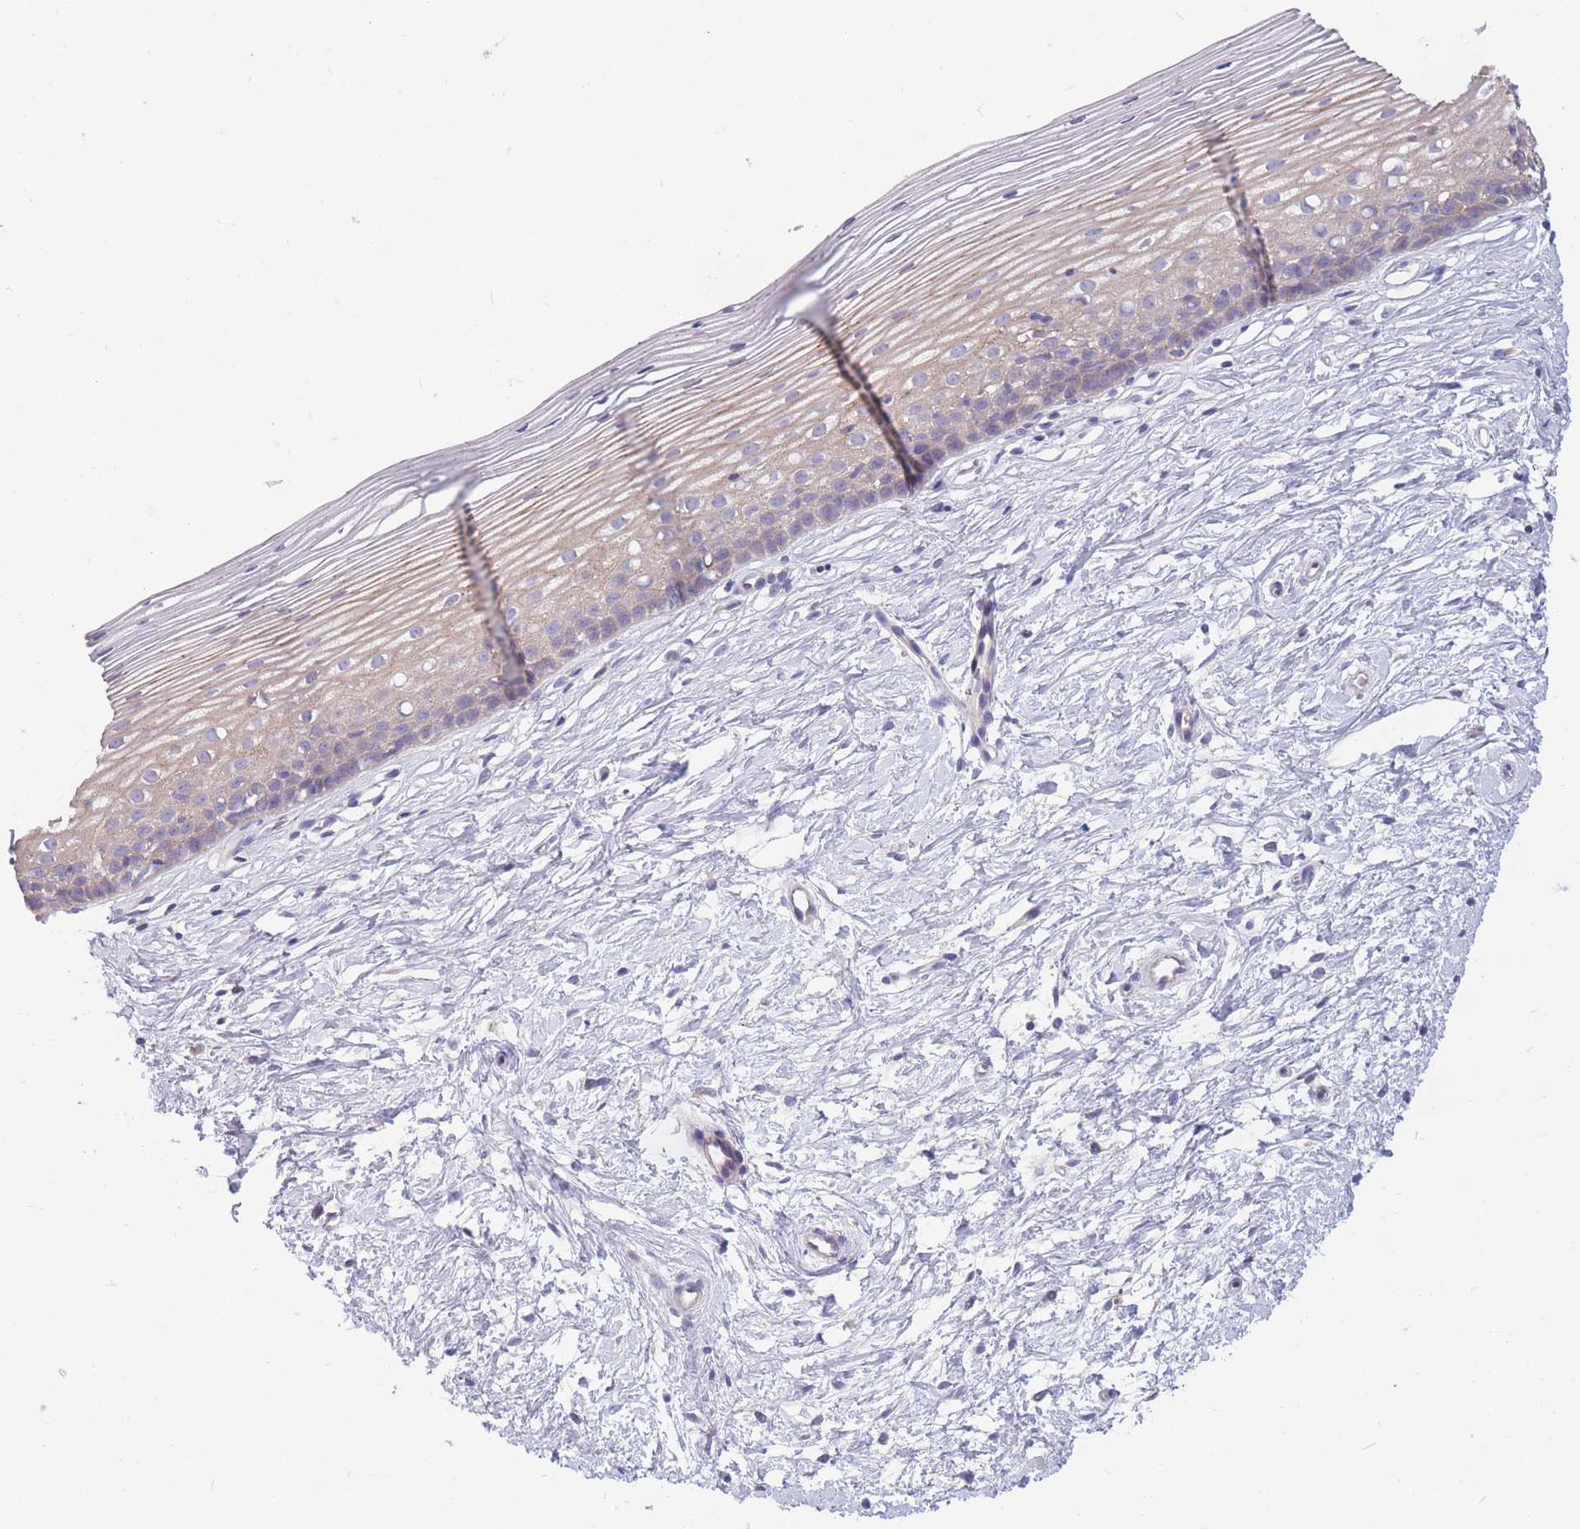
{"staining": {"intensity": "negative", "quantity": "none", "location": "none"}, "tissue": "cervix", "cell_type": "Glandular cells", "image_type": "normal", "snomed": [{"axis": "morphology", "description": "Normal tissue, NOS"}, {"axis": "topography", "description": "Cervix"}], "caption": "IHC histopathology image of benign cervix stained for a protein (brown), which reveals no expression in glandular cells.", "gene": "OR5T1", "patient": {"sex": "female", "age": 40}}